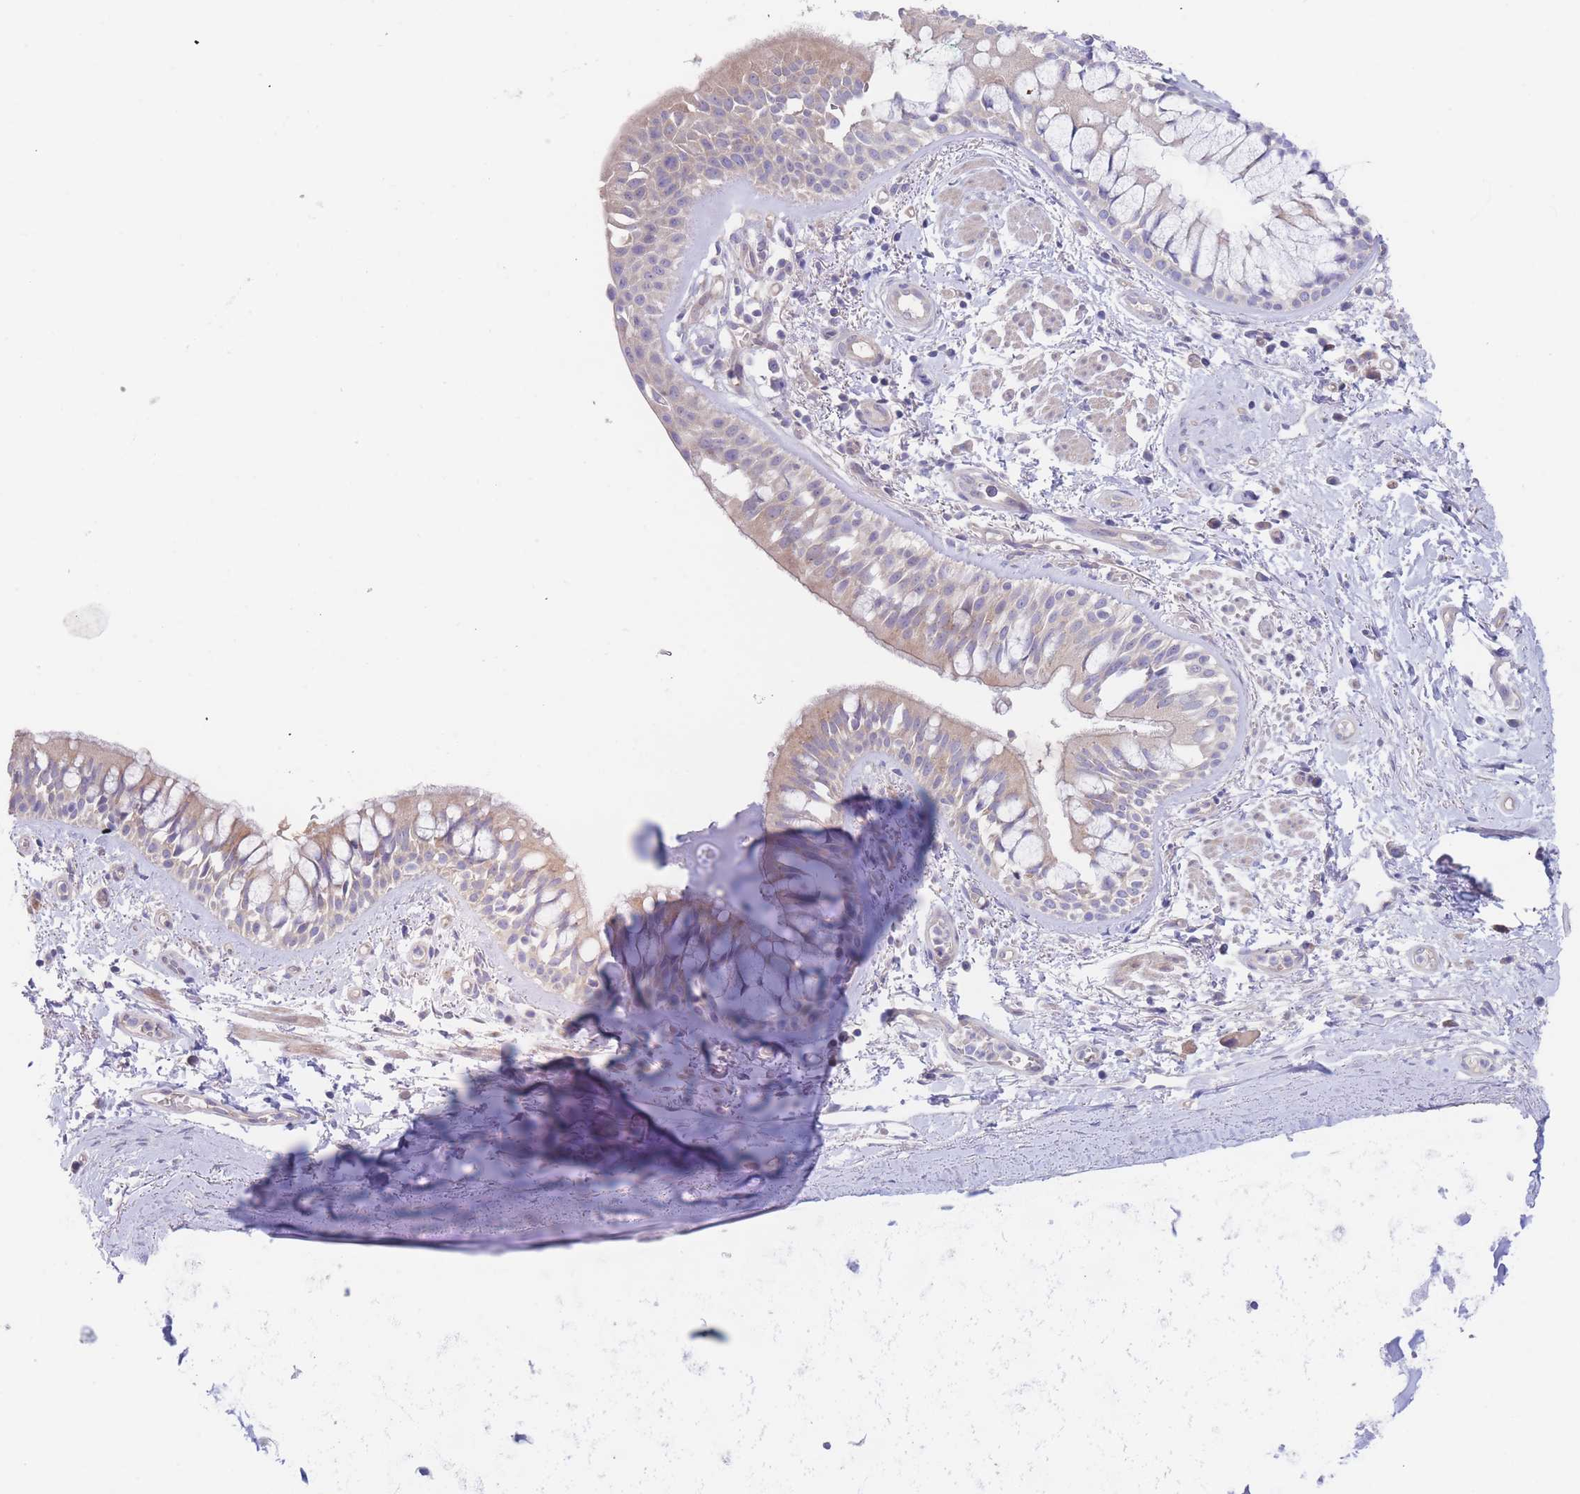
{"staining": {"intensity": "weak", "quantity": ">75%", "location": "cytoplasmic/membranous"}, "tissue": "bronchus", "cell_type": "Respiratory epithelial cells", "image_type": "normal", "snomed": [{"axis": "morphology", "description": "Normal tissue, NOS"}, {"axis": "topography", "description": "Lymph node"}, {"axis": "topography", "description": "Cartilage tissue"}, {"axis": "topography", "description": "Bronchus"}], "caption": "Bronchus stained with immunohistochemistry (IHC) demonstrates weak cytoplasmic/membranous staining in about >75% of respiratory epithelial cells.", "gene": "ZNF281", "patient": {"sex": "female", "age": 70}}